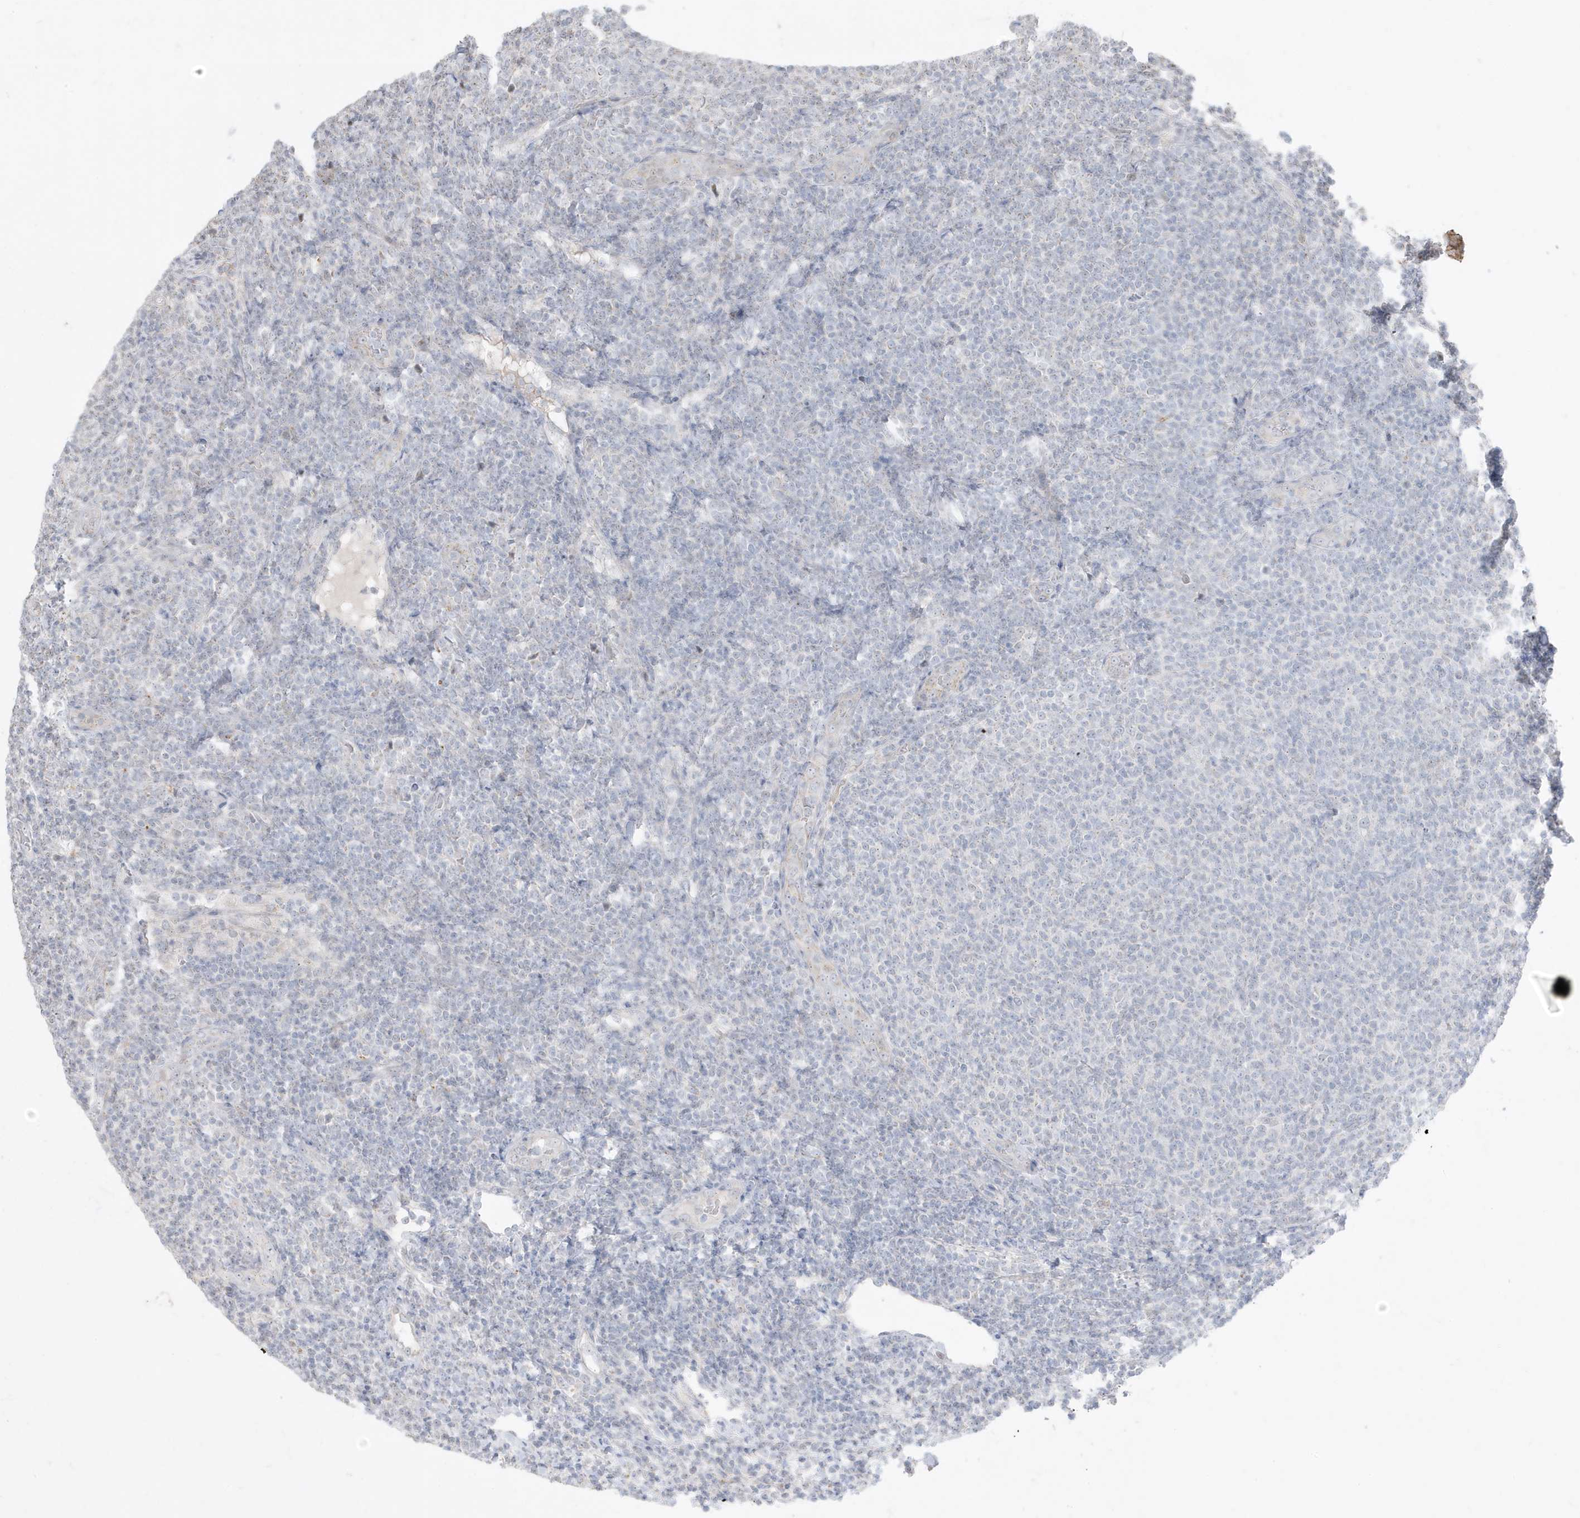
{"staining": {"intensity": "negative", "quantity": "none", "location": "none"}, "tissue": "lymphoma", "cell_type": "Tumor cells", "image_type": "cancer", "snomed": [{"axis": "morphology", "description": "Malignant lymphoma, non-Hodgkin's type, Low grade"}, {"axis": "topography", "description": "Lymph node"}], "caption": "Micrograph shows no significant protein positivity in tumor cells of lymphoma. (Stains: DAB immunohistochemistry with hematoxylin counter stain, Microscopy: brightfield microscopy at high magnification).", "gene": "FNDC1", "patient": {"sex": "male", "age": 66}}